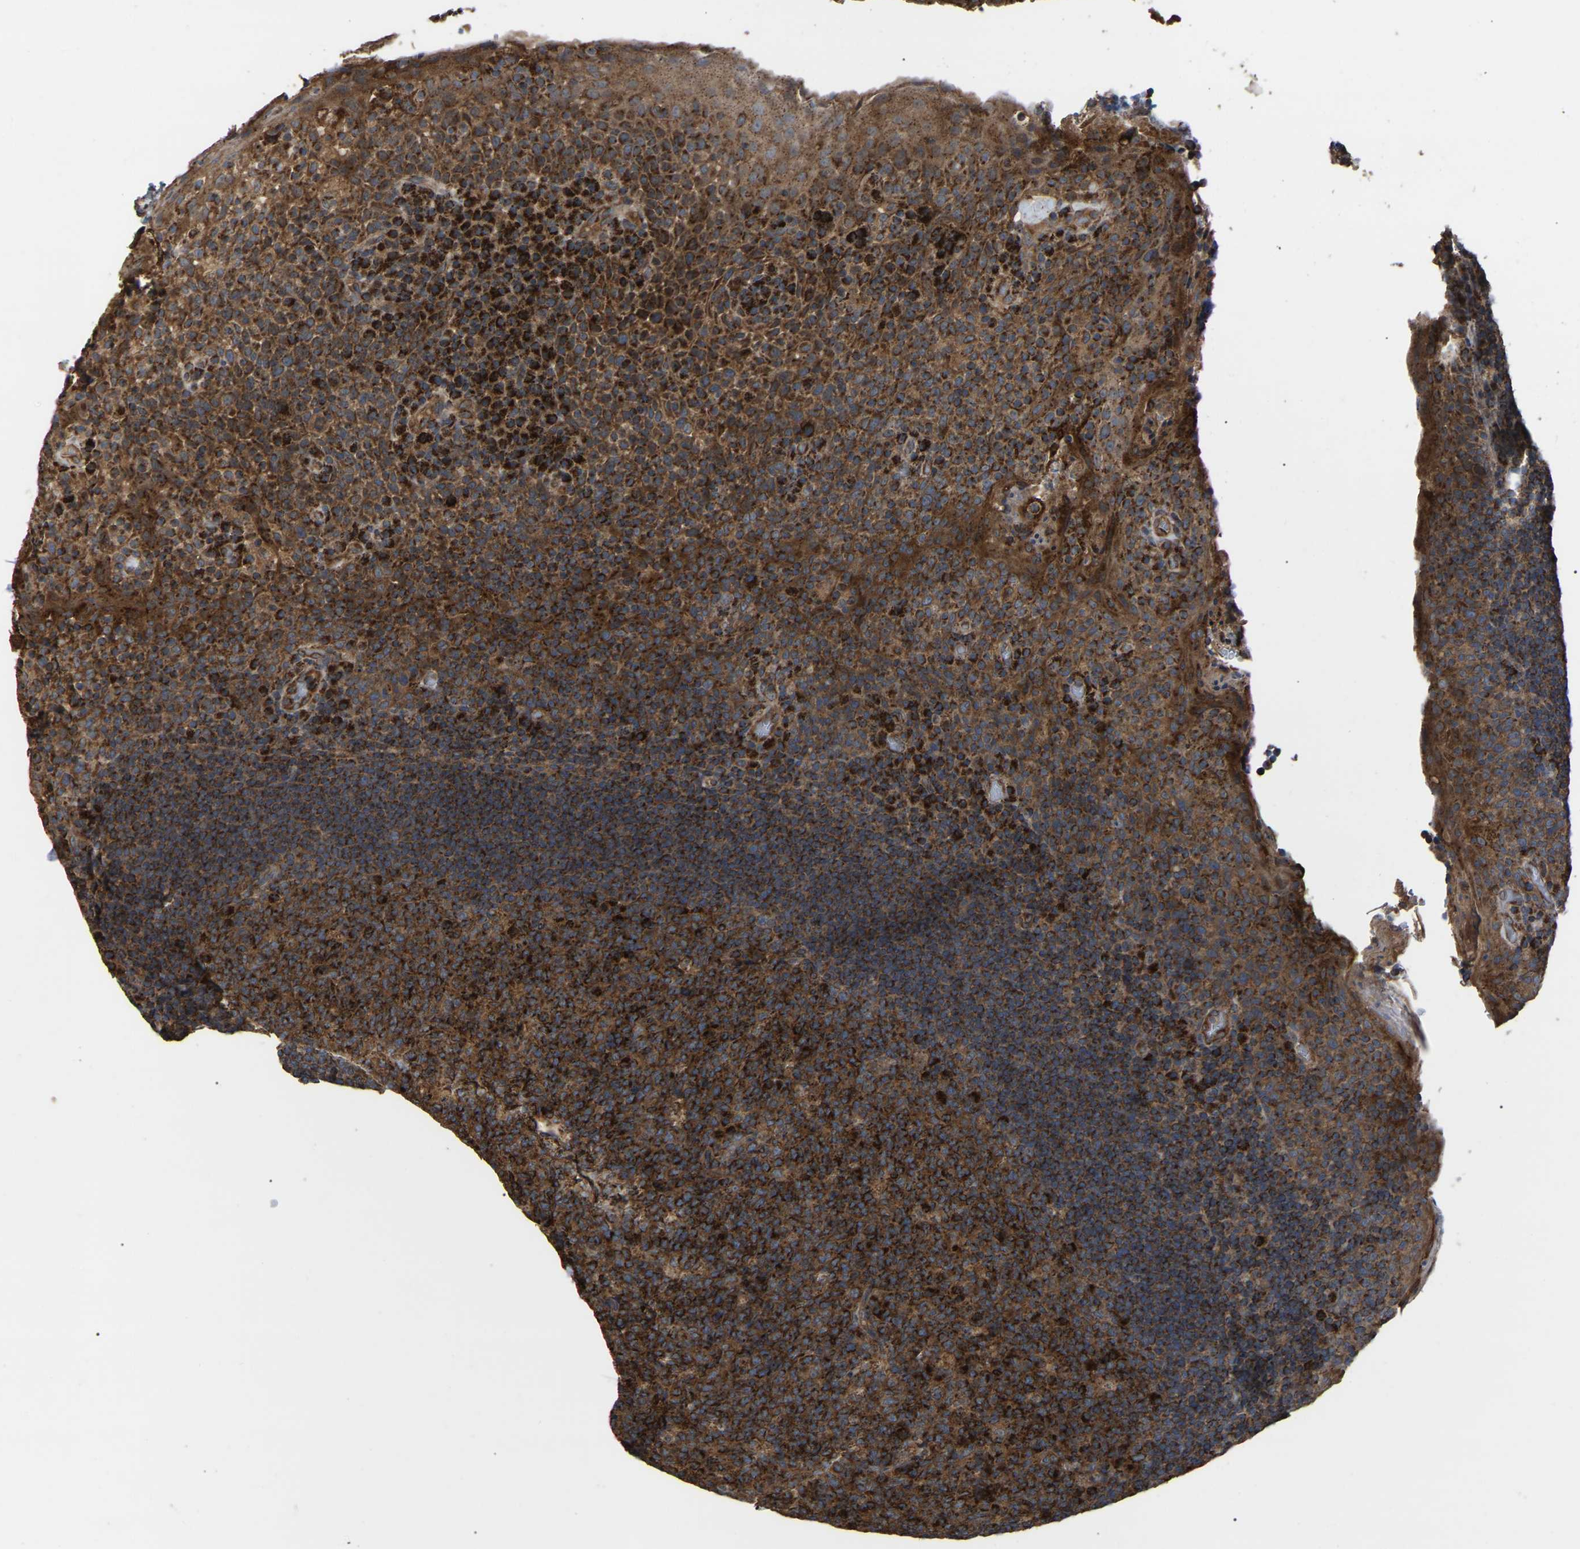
{"staining": {"intensity": "strong", "quantity": "25%-75%", "location": "cytoplasmic/membranous"}, "tissue": "tonsil", "cell_type": "Germinal center cells", "image_type": "normal", "snomed": [{"axis": "morphology", "description": "Normal tissue, NOS"}, {"axis": "topography", "description": "Tonsil"}], "caption": "Immunohistochemistry photomicrograph of unremarkable tonsil: tonsil stained using IHC exhibits high levels of strong protein expression localized specifically in the cytoplasmic/membranous of germinal center cells, appearing as a cytoplasmic/membranous brown color.", "gene": "GCC1", "patient": {"sex": "male", "age": 17}}